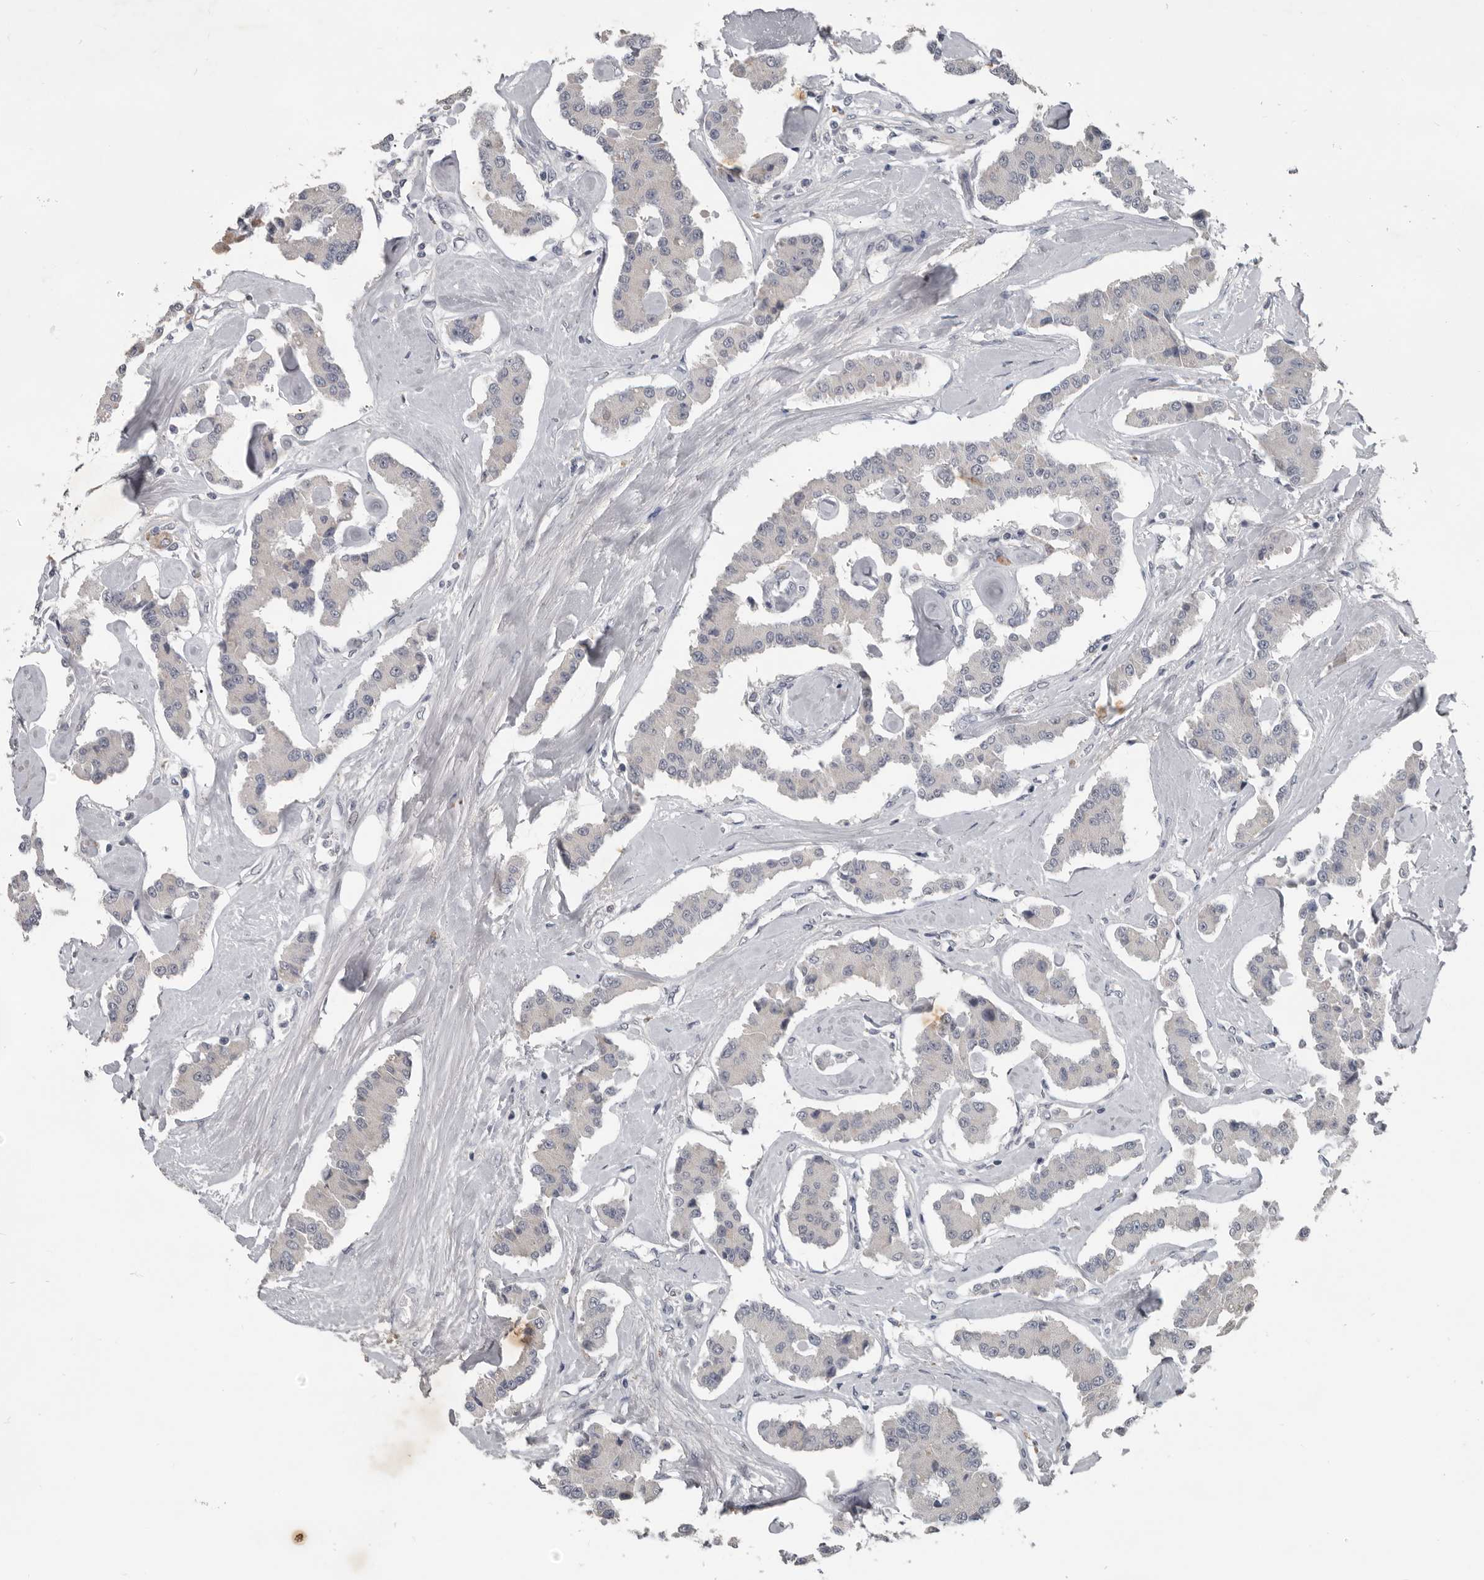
{"staining": {"intensity": "negative", "quantity": "none", "location": "none"}, "tissue": "carcinoid", "cell_type": "Tumor cells", "image_type": "cancer", "snomed": [{"axis": "morphology", "description": "Carcinoid, malignant, NOS"}, {"axis": "topography", "description": "Pancreas"}], "caption": "Protein analysis of carcinoid exhibits no significant positivity in tumor cells.", "gene": "C1orf216", "patient": {"sex": "male", "age": 41}}